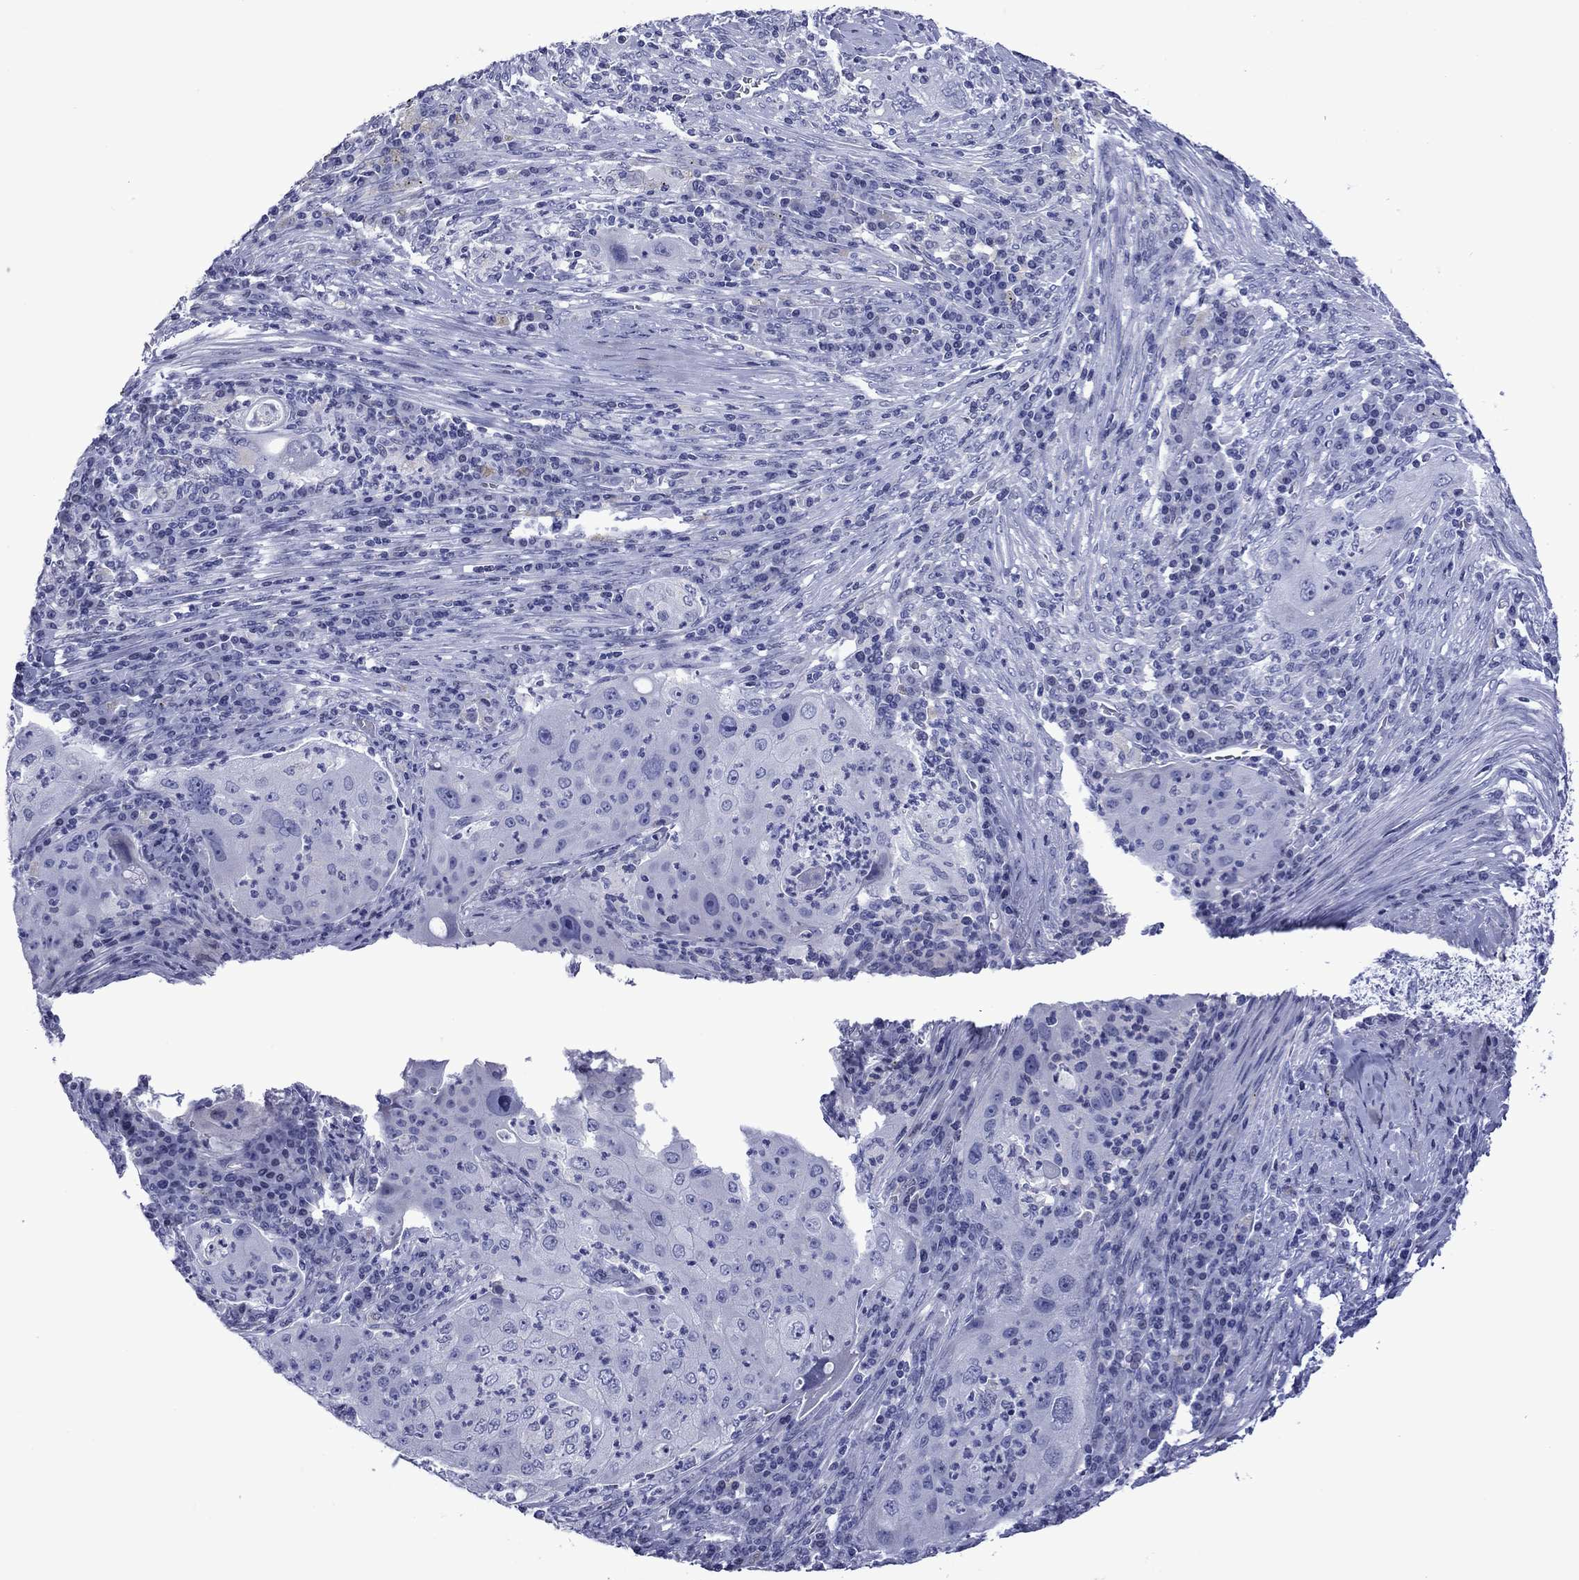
{"staining": {"intensity": "negative", "quantity": "none", "location": "none"}, "tissue": "lung cancer", "cell_type": "Tumor cells", "image_type": "cancer", "snomed": [{"axis": "morphology", "description": "Squamous cell carcinoma, NOS"}, {"axis": "topography", "description": "Lung"}], "caption": "Micrograph shows no protein positivity in tumor cells of squamous cell carcinoma (lung) tissue. The staining was performed using DAB to visualize the protein expression in brown, while the nuclei were stained in blue with hematoxylin (Magnification: 20x).", "gene": "PIWIL1", "patient": {"sex": "female", "age": 59}}